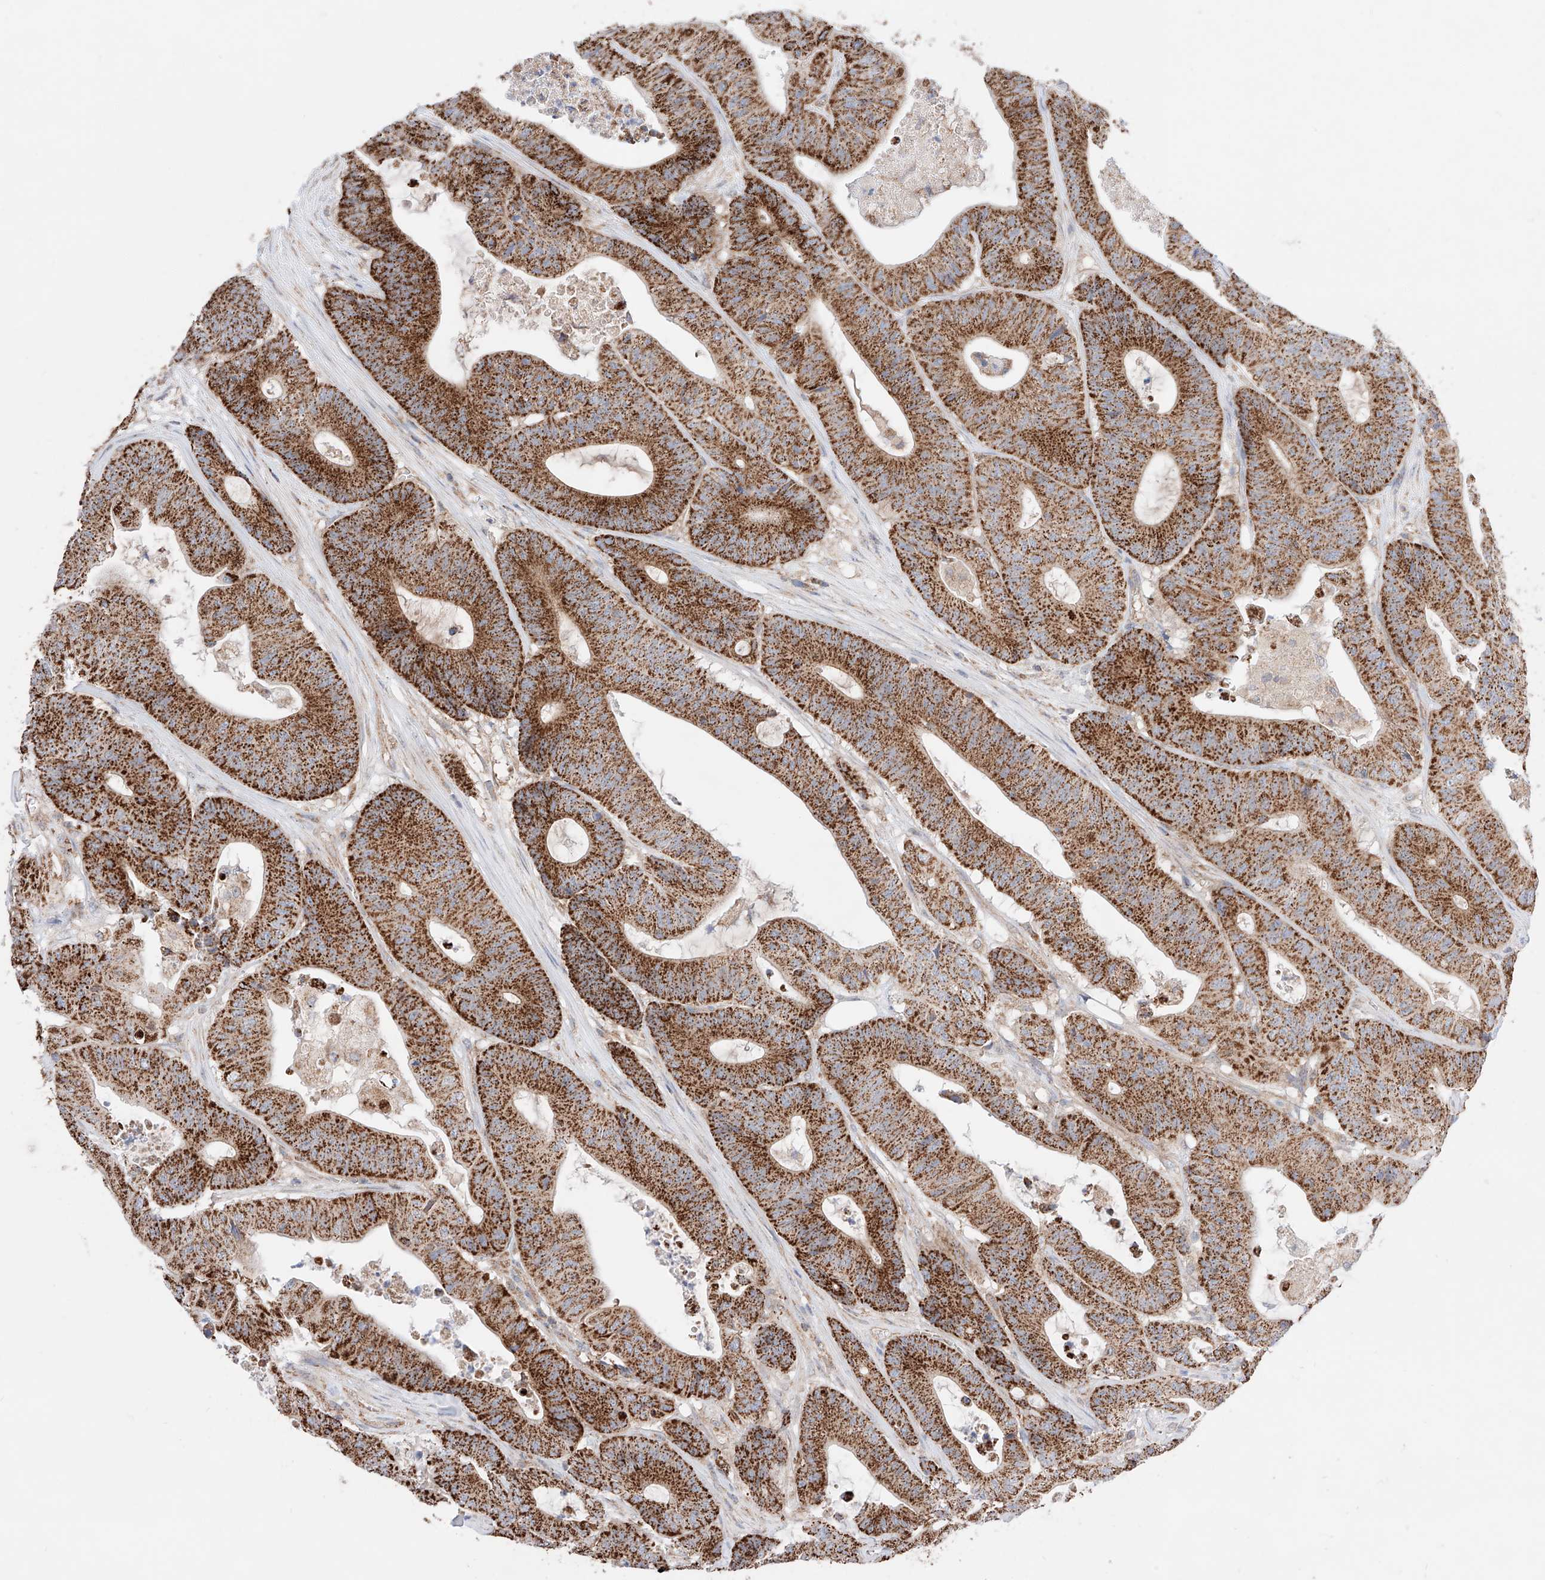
{"staining": {"intensity": "strong", "quantity": ">75%", "location": "cytoplasmic/membranous"}, "tissue": "colorectal cancer", "cell_type": "Tumor cells", "image_type": "cancer", "snomed": [{"axis": "morphology", "description": "Adenocarcinoma, NOS"}, {"axis": "topography", "description": "Colon"}], "caption": "Tumor cells show high levels of strong cytoplasmic/membranous staining in about >75% of cells in colorectal cancer.", "gene": "KTI12", "patient": {"sex": "female", "age": 84}}